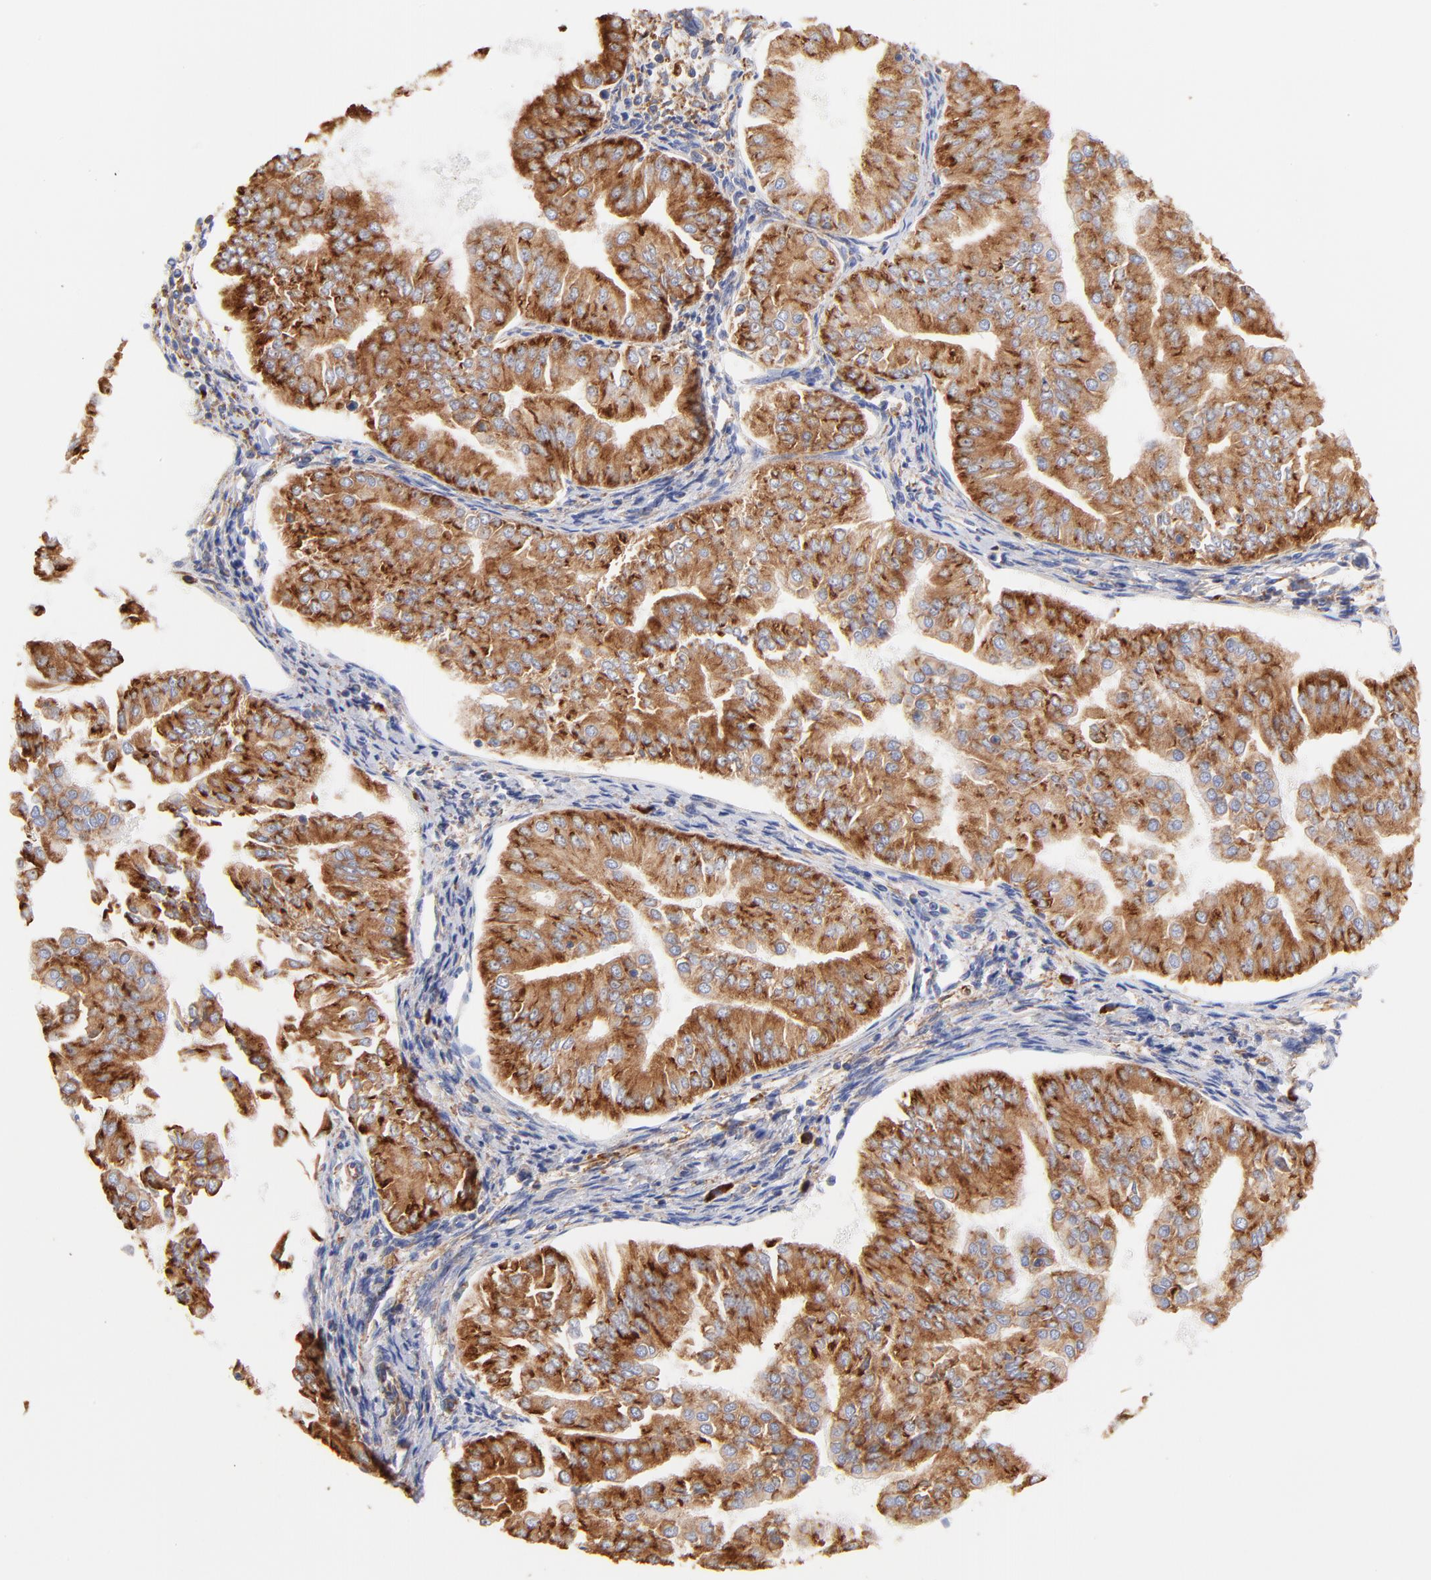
{"staining": {"intensity": "strong", "quantity": ">75%", "location": "cytoplasmic/membranous"}, "tissue": "endometrial cancer", "cell_type": "Tumor cells", "image_type": "cancer", "snomed": [{"axis": "morphology", "description": "Adenocarcinoma, NOS"}, {"axis": "topography", "description": "Endometrium"}], "caption": "Immunohistochemical staining of human adenocarcinoma (endometrial) exhibits strong cytoplasmic/membranous protein staining in approximately >75% of tumor cells.", "gene": "RPL27", "patient": {"sex": "female", "age": 53}}